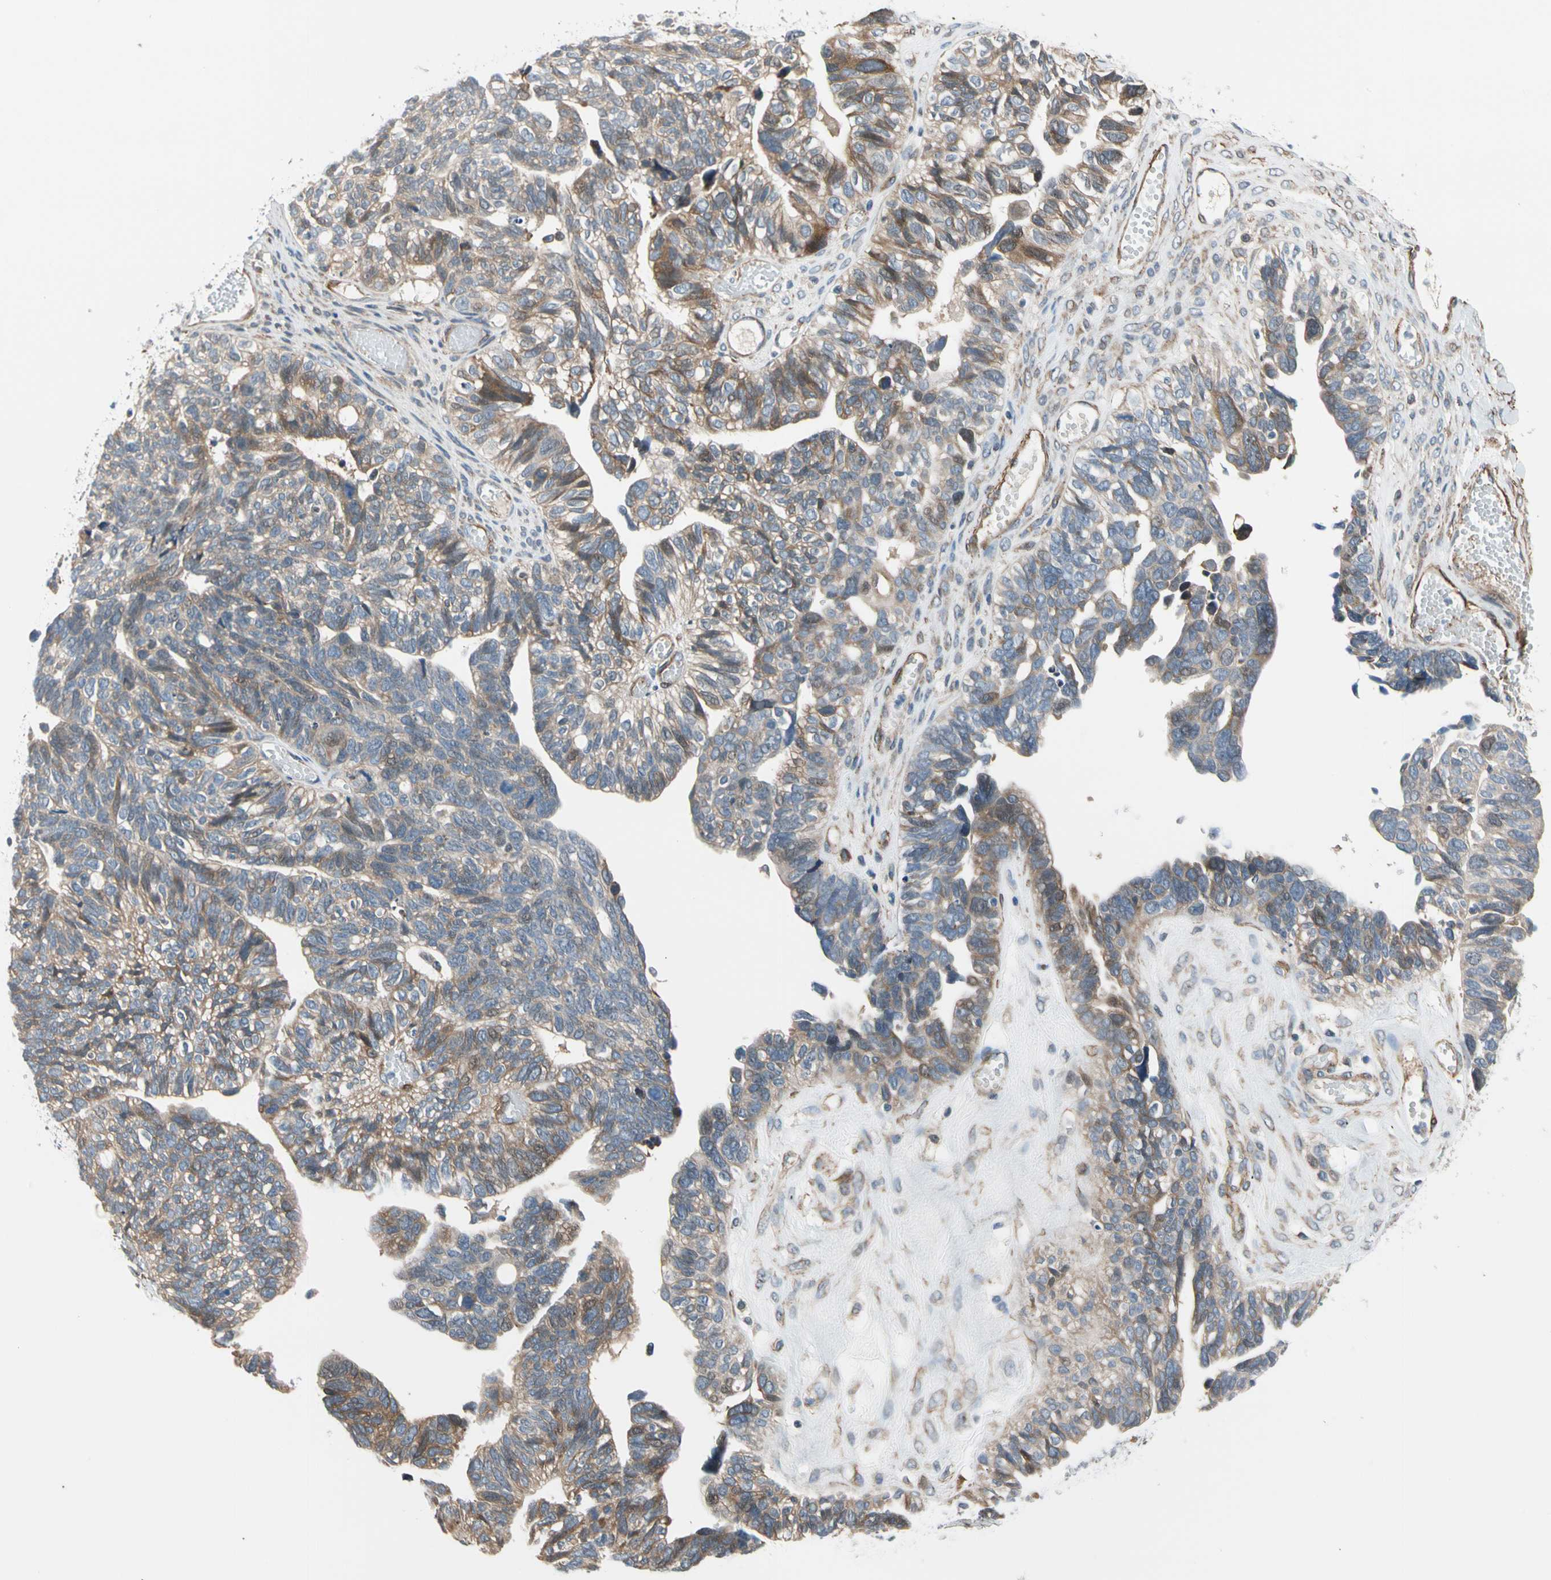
{"staining": {"intensity": "moderate", "quantity": "25%-75%", "location": "cytoplasmic/membranous"}, "tissue": "ovarian cancer", "cell_type": "Tumor cells", "image_type": "cancer", "snomed": [{"axis": "morphology", "description": "Cystadenocarcinoma, serous, NOS"}, {"axis": "topography", "description": "Ovary"}], "caption": "Brown immunohistochemical staining in ovarian cancer (serous cystadenocarcinoma) shows moderate cytoplasmic/membranous positivity in about 25%-75% of tumor cells. The protein of interest is stained brown, and the nuclei are stained in blue (DAB IHC with brightfield microscopy, high magnification).", "gene": "LIMK2", "patient": {"sex": "female", "age": 79}}